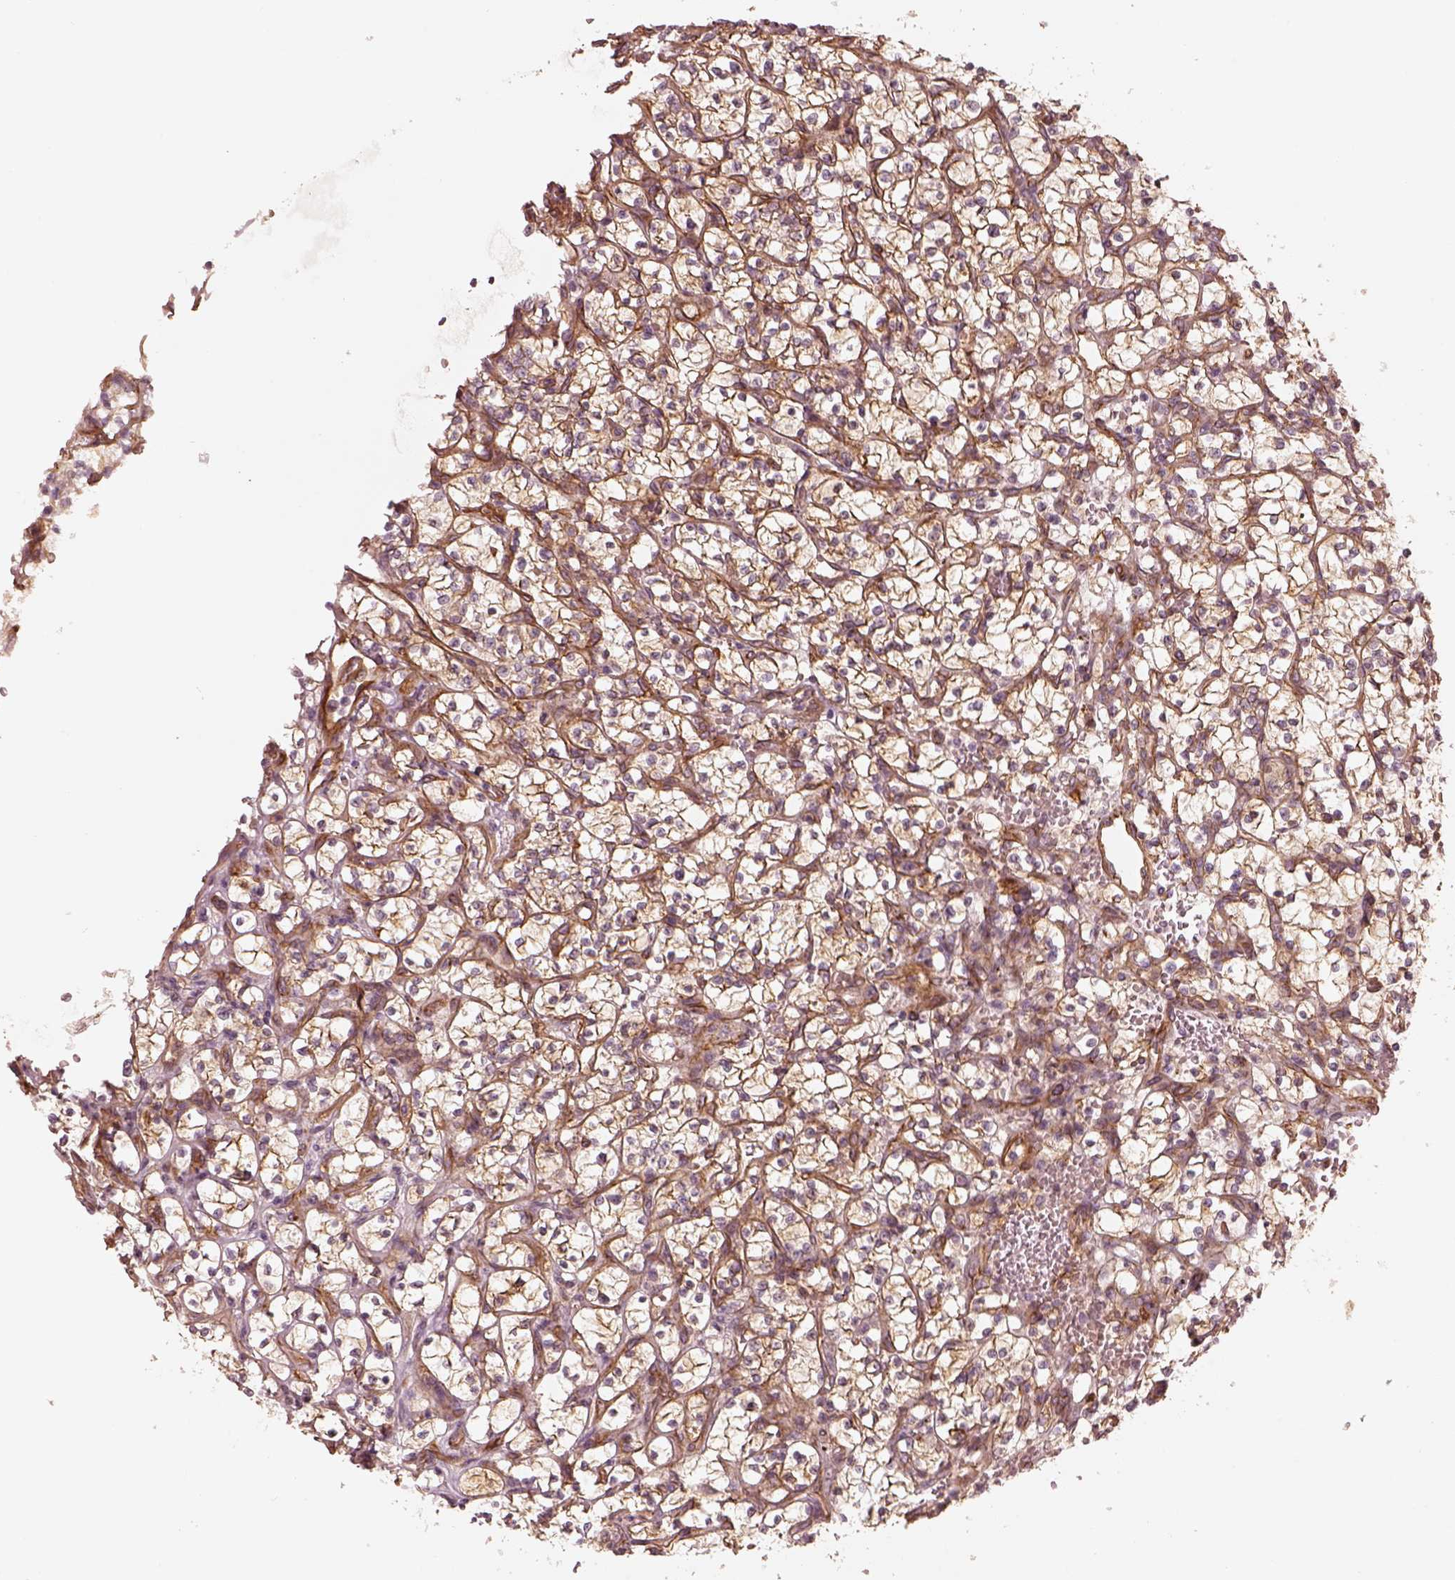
{"staining": {"intensity": "moderate", "quantity": ">75%", "location": "cytoplasmic/membranous"}, "tissue": "renal cancer", "cell_type": "Tumor cells", "image_type": "cancer", "snomed": [{"axis": "morphology", "description": "Adenocarcinoma, NOS"}, {"axis": "topography", "description": "Kidney"}], "caption": "Renal adenocarcinoma stained with DAB (3,3'-diaminobenzidine) immunohistochemistry (IHC) reveals medium levels of moderate cytoplasmic/membranous expression in approximately >75% of tumor cells.", "gene": "CRYM", "patient": {"sex": "female", "age": 64}}